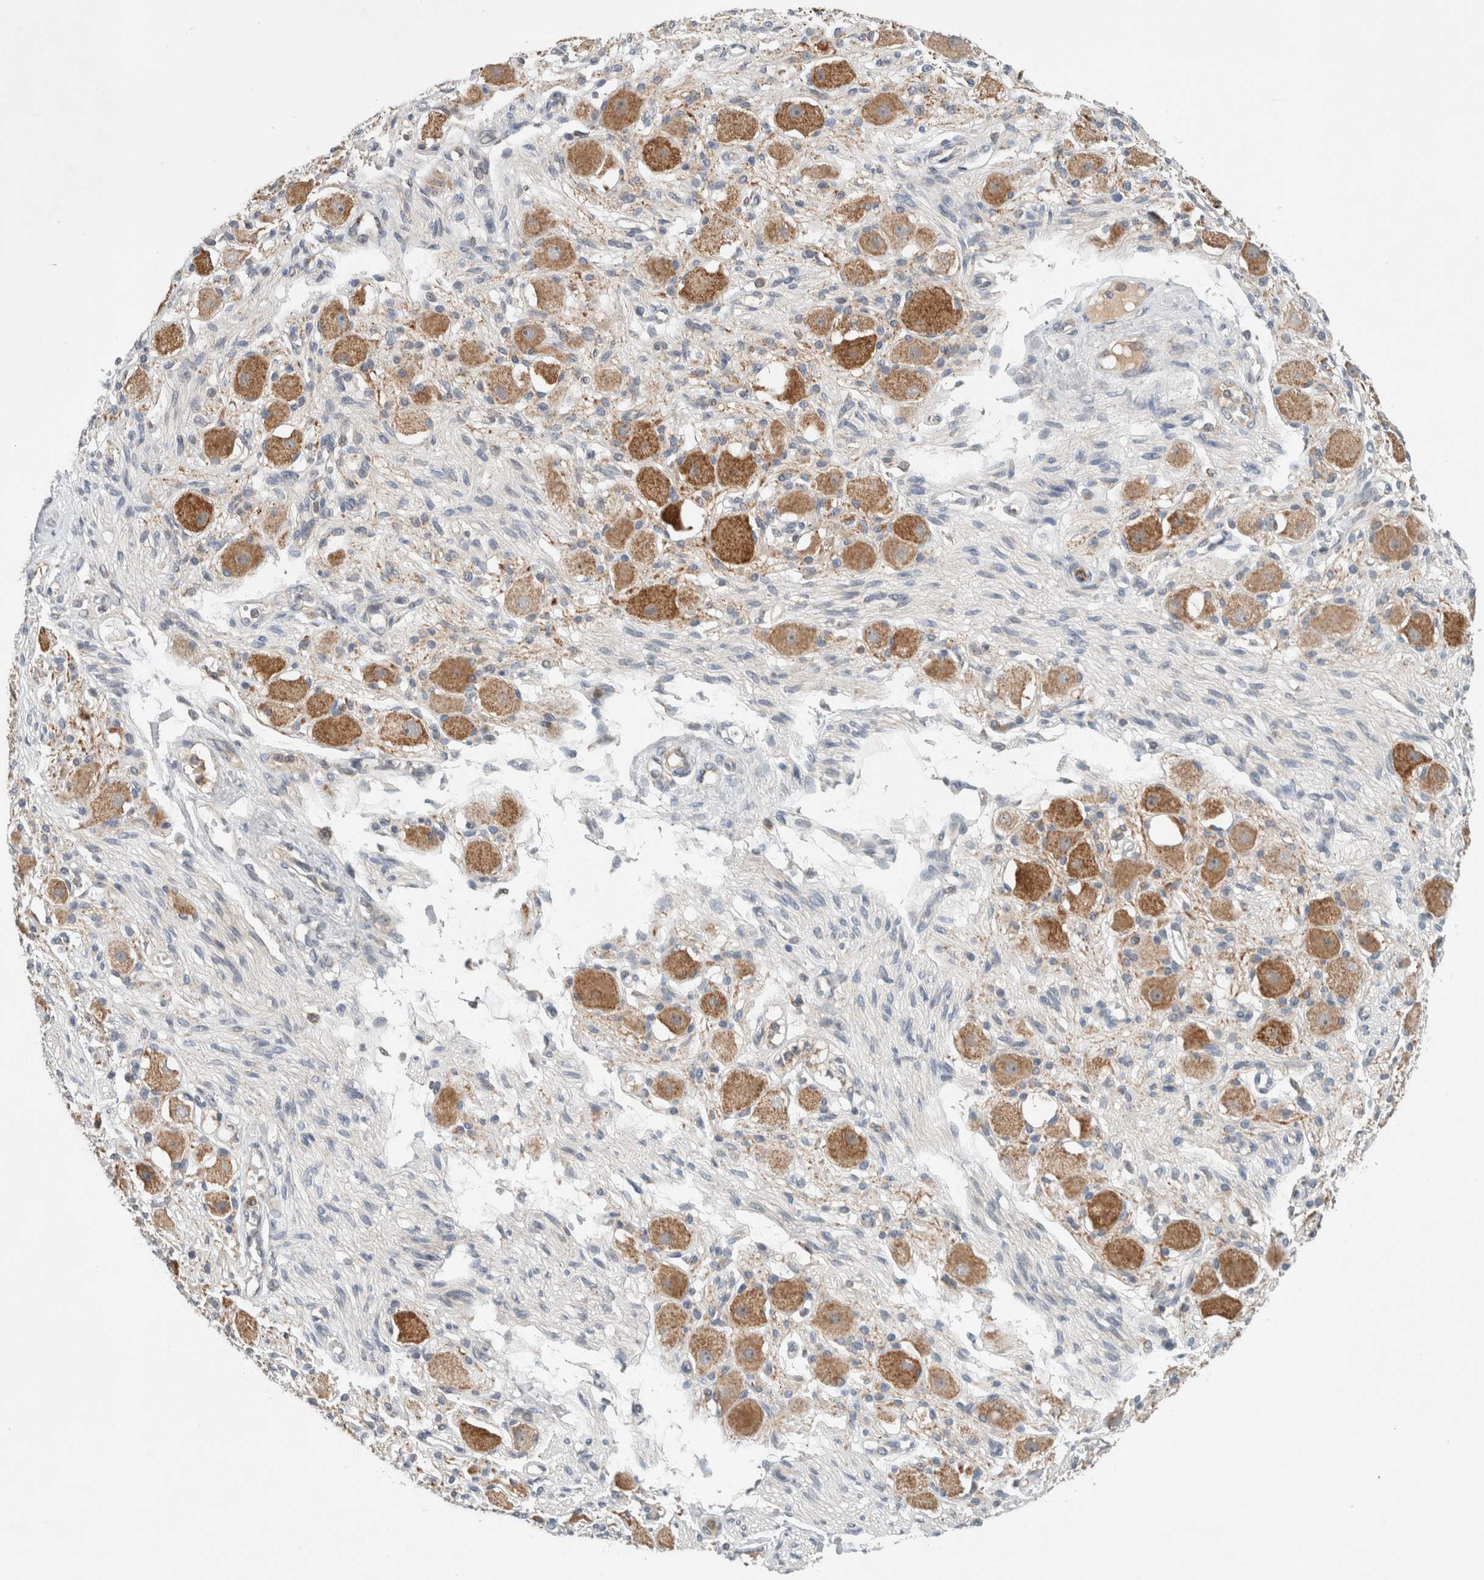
{"staining": {"intensity": "weak", "quantity": ">75%", "location": "cytoplasmic/membranous"}, "tissue": "adipose tissue", "cell_type": "Adipocytes", "image_type": "normal", "snomed": [{"axis": "morphology", "description": "Normal tissue, NOS"}, {"axis": "topography", "description": "Kidney"}, {"axis": "topography", "description": "Peripheral nerve tissue"}], "caption": "A low amount of weak cytoplasmic/membranous expression is seen in about >75% of adipocytes in normal adipose tissue.", "gene": "AMPD1", "patient": {"sex": "male", "age": 7}}